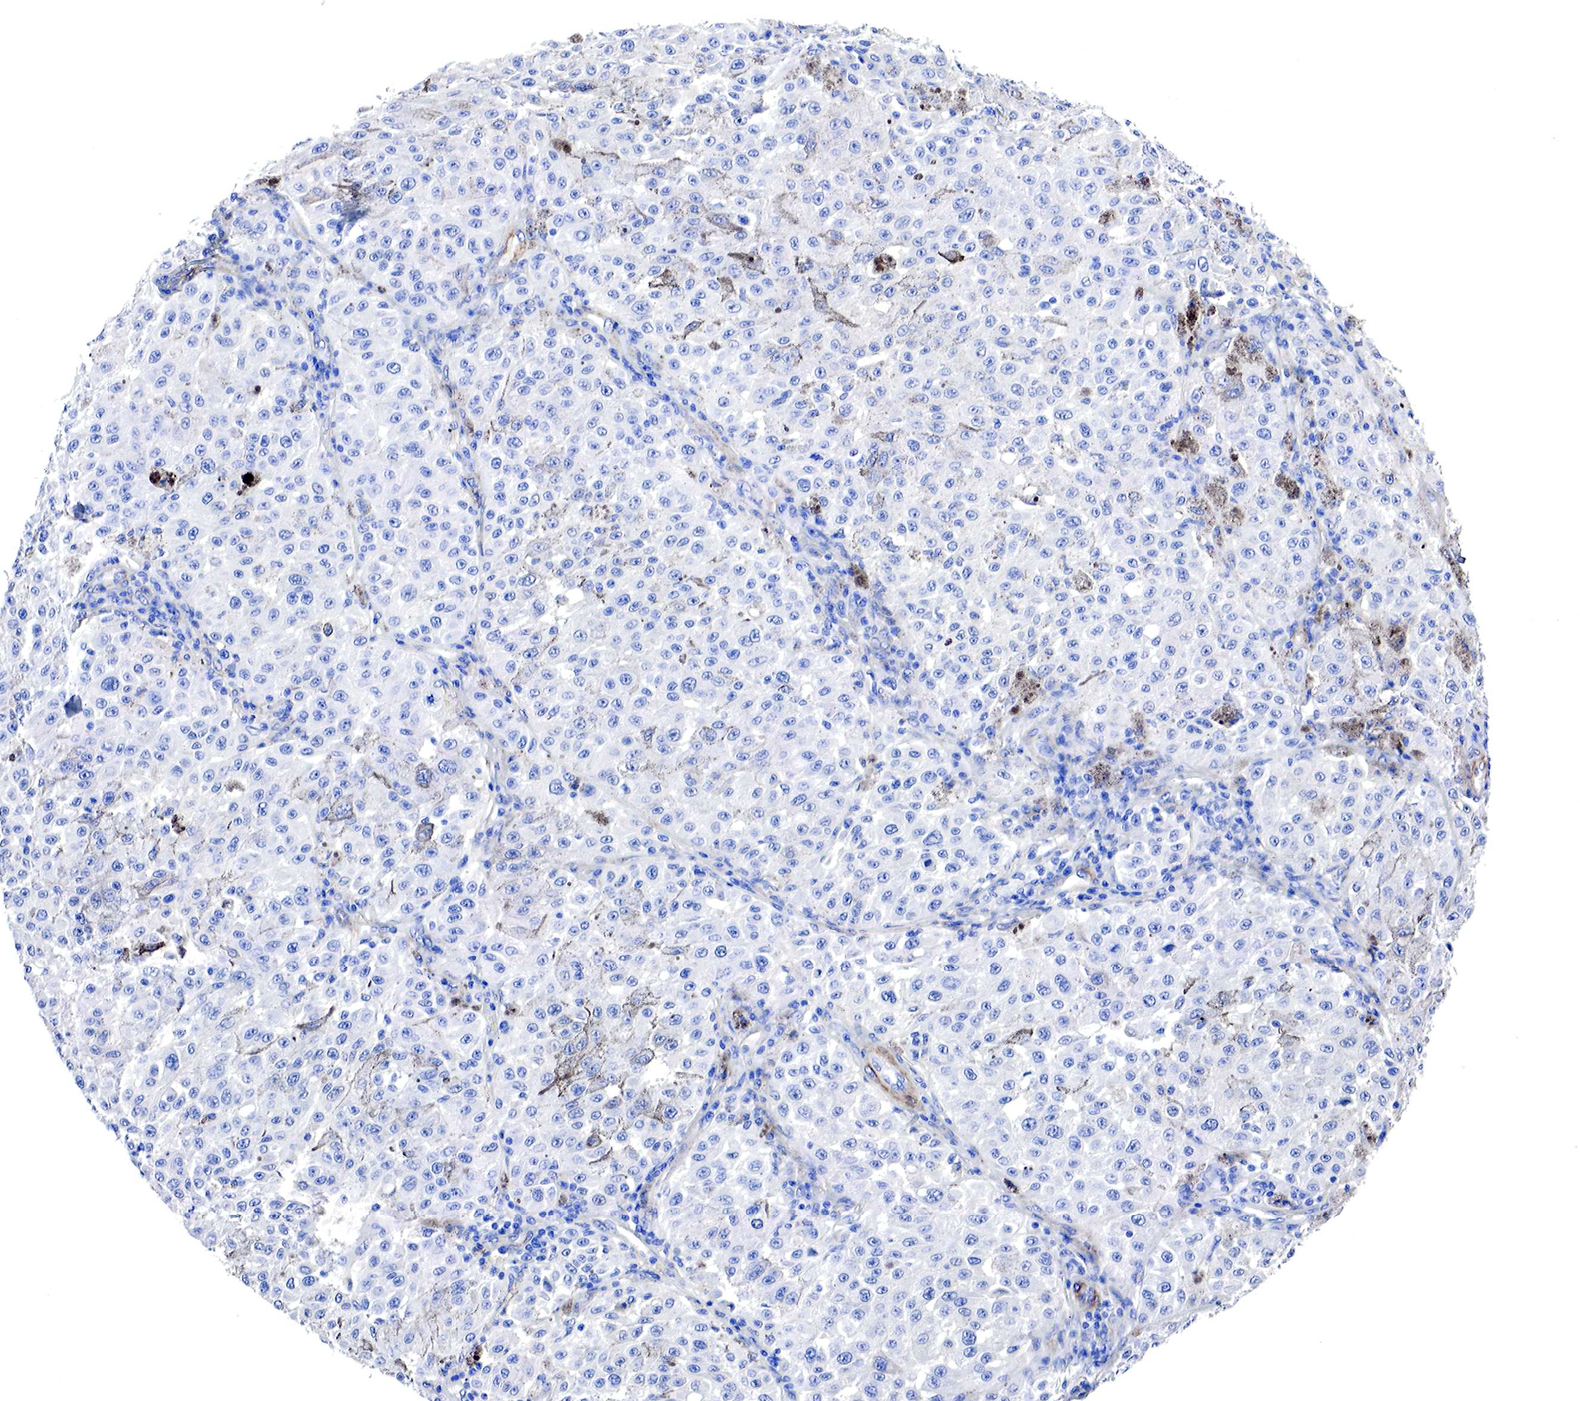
{"staining": {"intensity": "negative", "quantity": "none", "location": "none"}, "tissue": "melanoma", "cell_type": "Tumor cells", "image_type": "cancer", "snomed": [{"axis": "morphology", "description": "Malignant melanoma, NOS"}, {"axis": "topography", "description": "Skin"}], "caption": "Tumor cells are negative for brown protein staining in malignant melanoma.", "gene": "TPM1", "patient": {"sex": "female", "age": 64}}